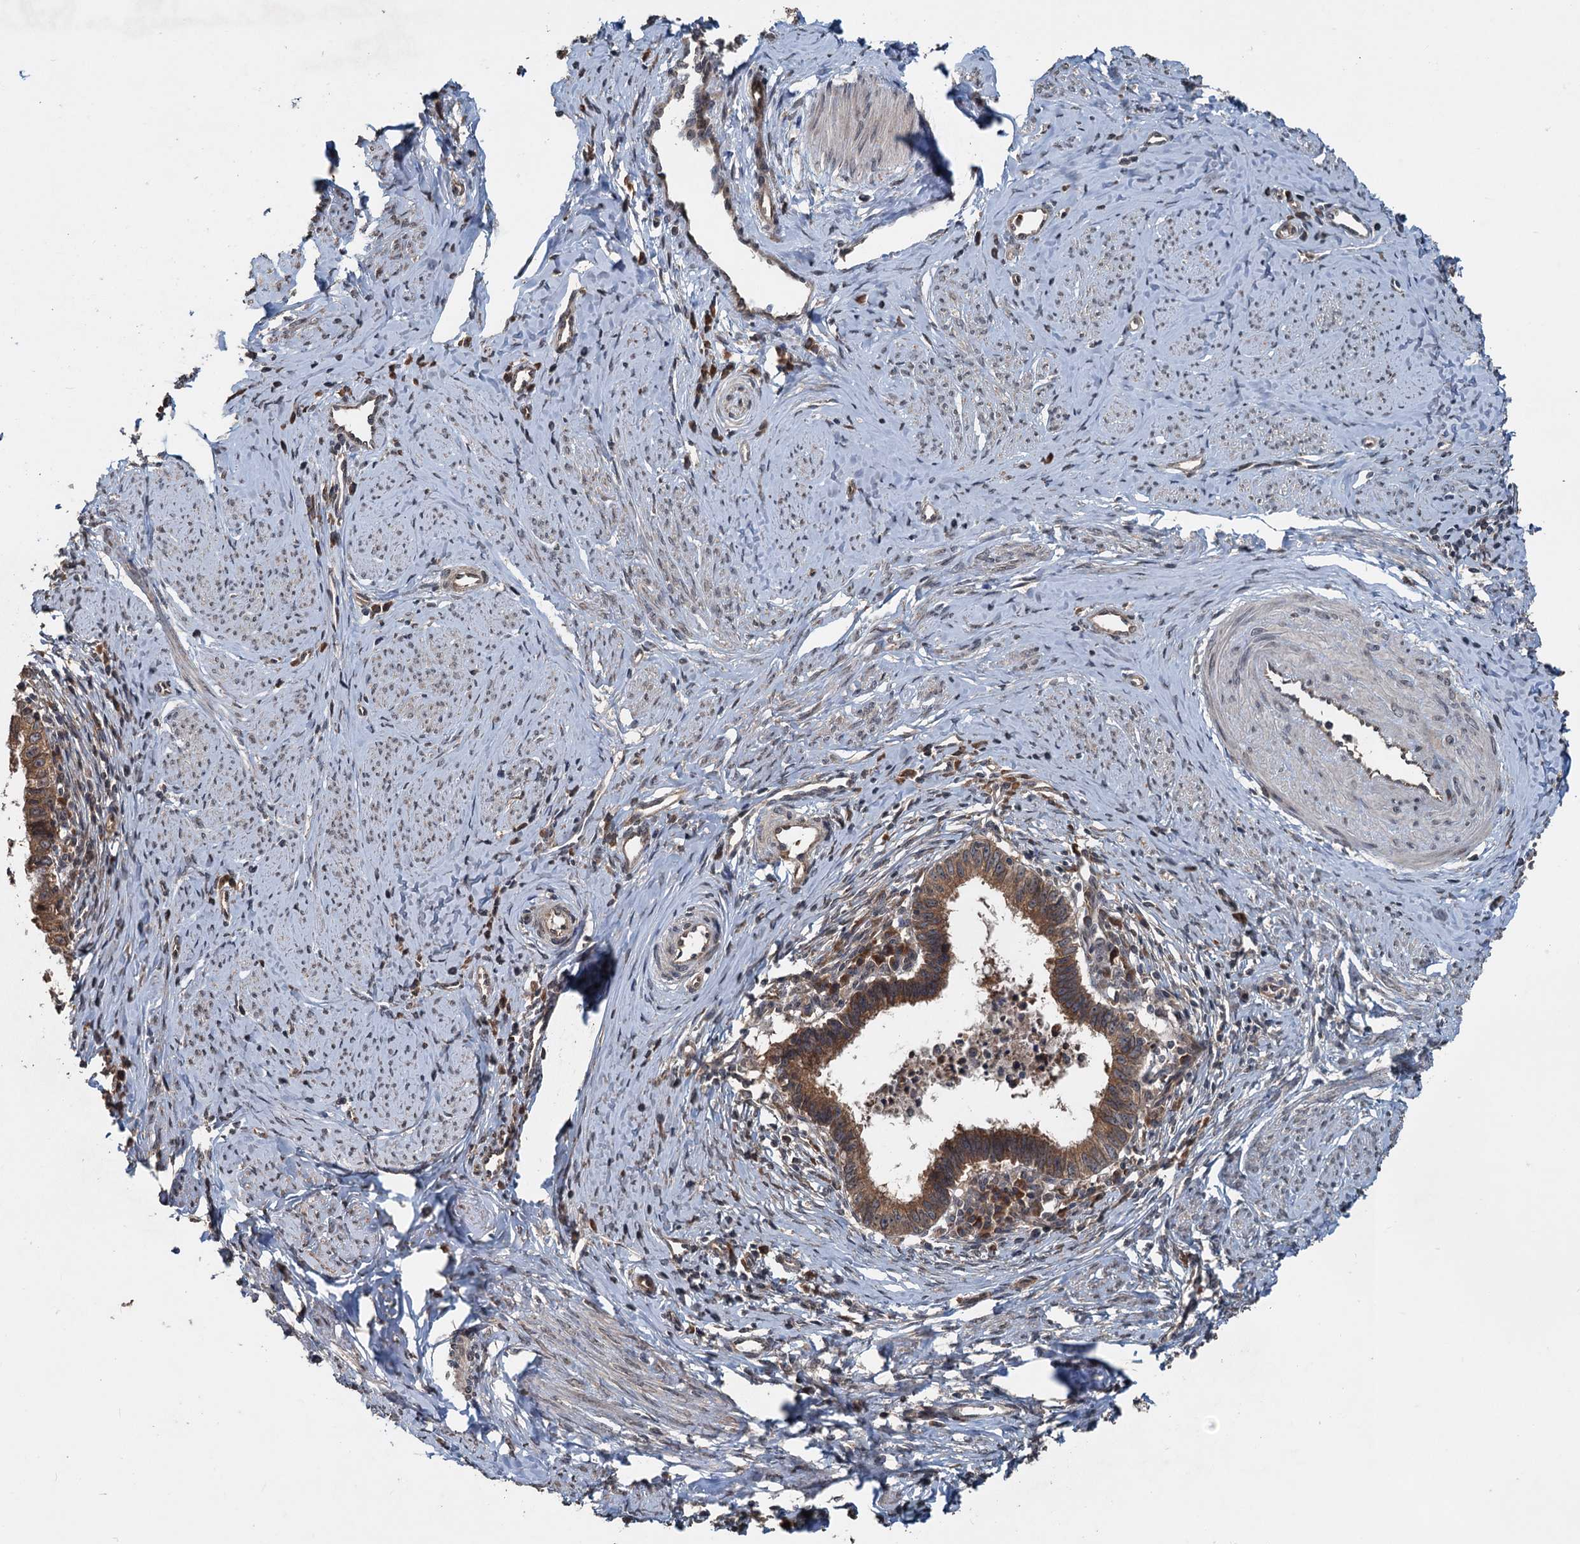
{"staining": {"intensity": "strong", "quantity": ">75%", "location": "cytoplasmic/membranous"}, "tissue": "cervical cancer", "cell_type": "Tumor cells", "image_type": "cancer", "snomed": [{"axis": "morphology", "description": "Adenocarcinoma, NOS"}, {"axis": "topography", "description": "Cervix"}], "caption": "Protein staining by immunohistochemistry demonstrates strong cytoplasmic/membranous staining in approximately >75% of tumor cells in adenocarcinoma (cervical).", "gene": "N4BP2L2", "patient": {"sex": "female", "age": 36}}